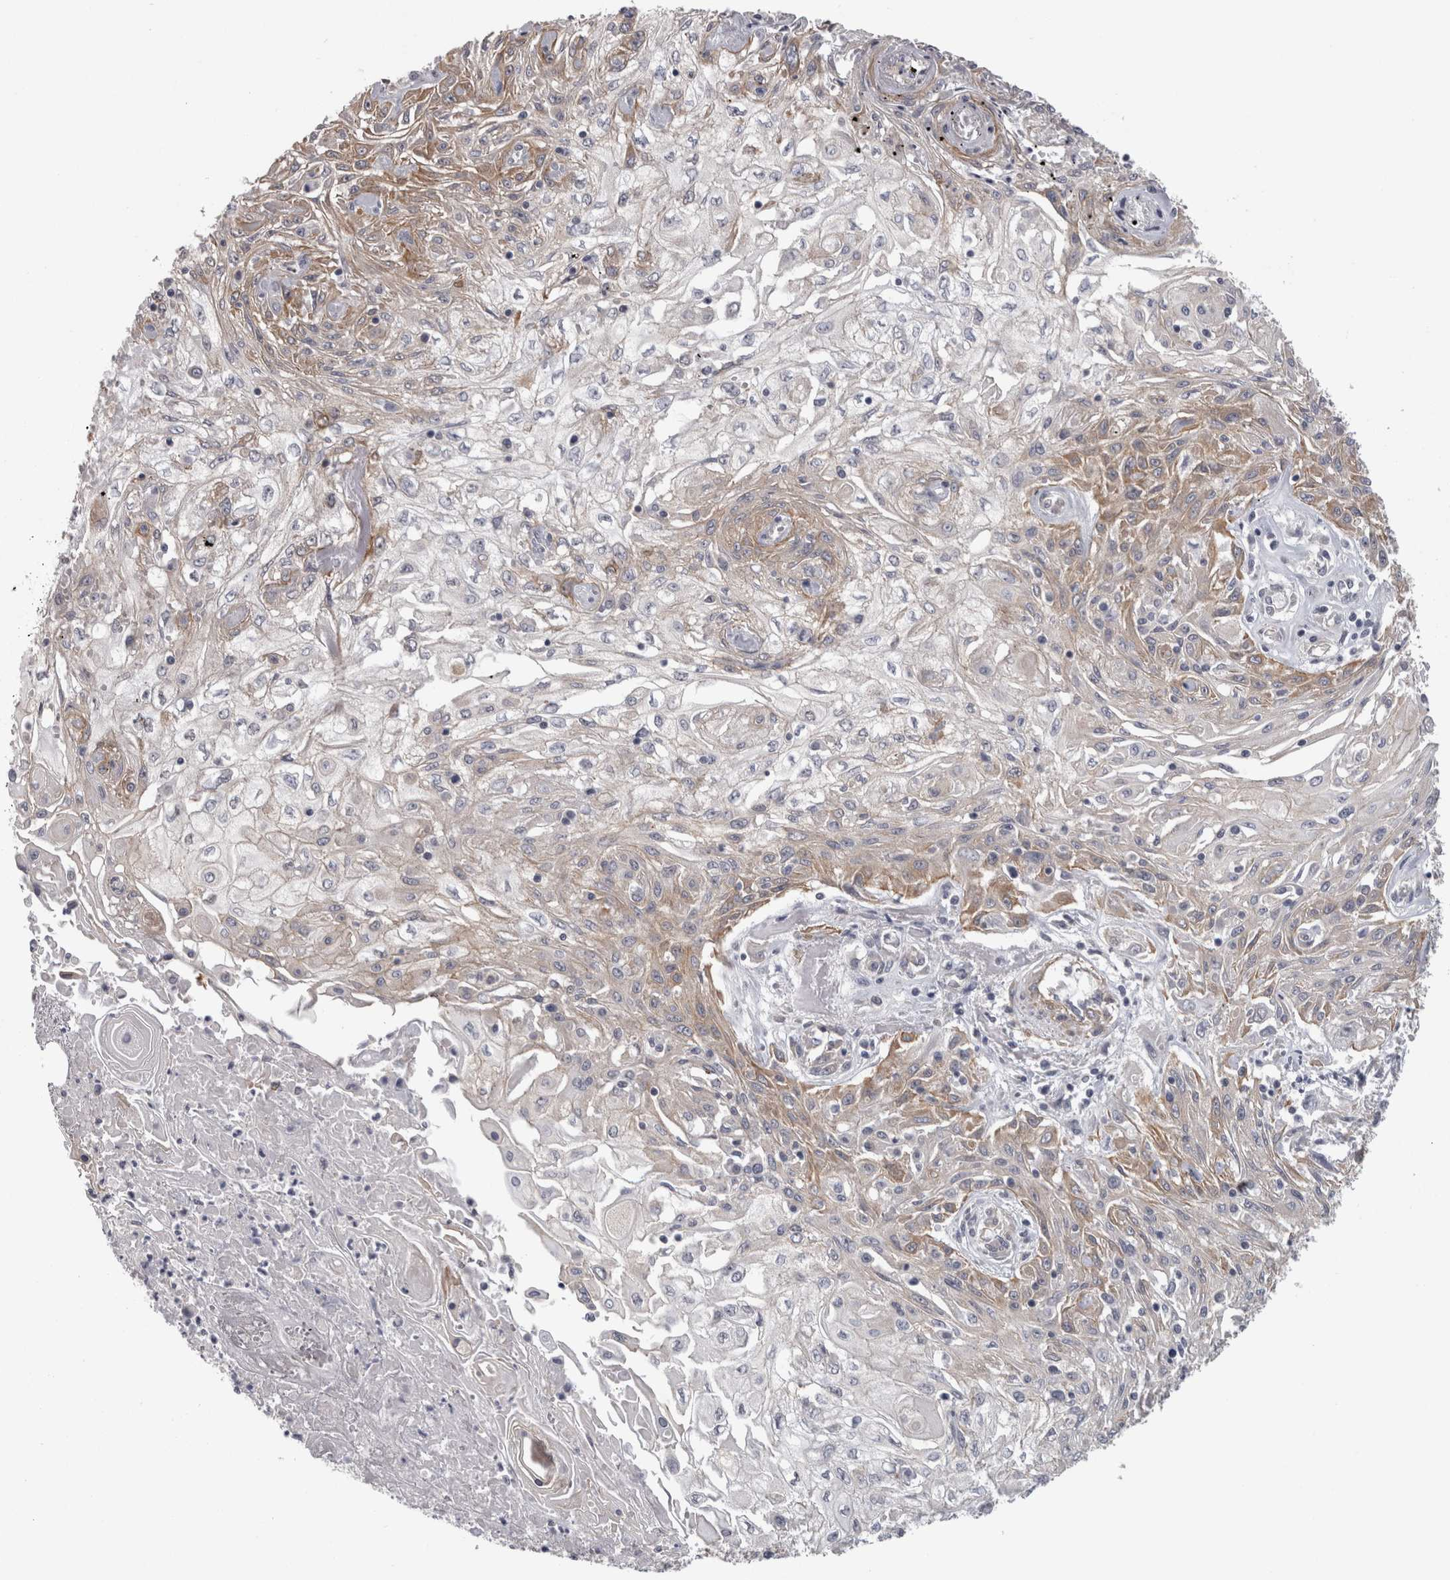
{"staining": {"intensity": "weak", "quantity": "25%-75%", "location": "cytoplasmic/membranous"}, "tissue": "skin cancer", "cell_type": "Tumor cells", "image_type": "cancer", "snomed": [{"axis": "morphology", "description": "Squamous cell carcinoma, NOS"}, {"axis": "morphology", "description": "Squamous cell carcinoma, metastatic, NOS"}, {"axis": "topography", "description": "Skin"}, {"axis": "topography", "description": "Lymph node"}], "caption": "An image showing weak cytoplasmic/membranous positivity in about 25%-75% of tumor cells in skin cancer (metastatic squamous cell carcinoma), as visualized by brown immunohistochemical staining.", "gene": "RMDN1", "patient": {"sex": "male", "age": 75}}